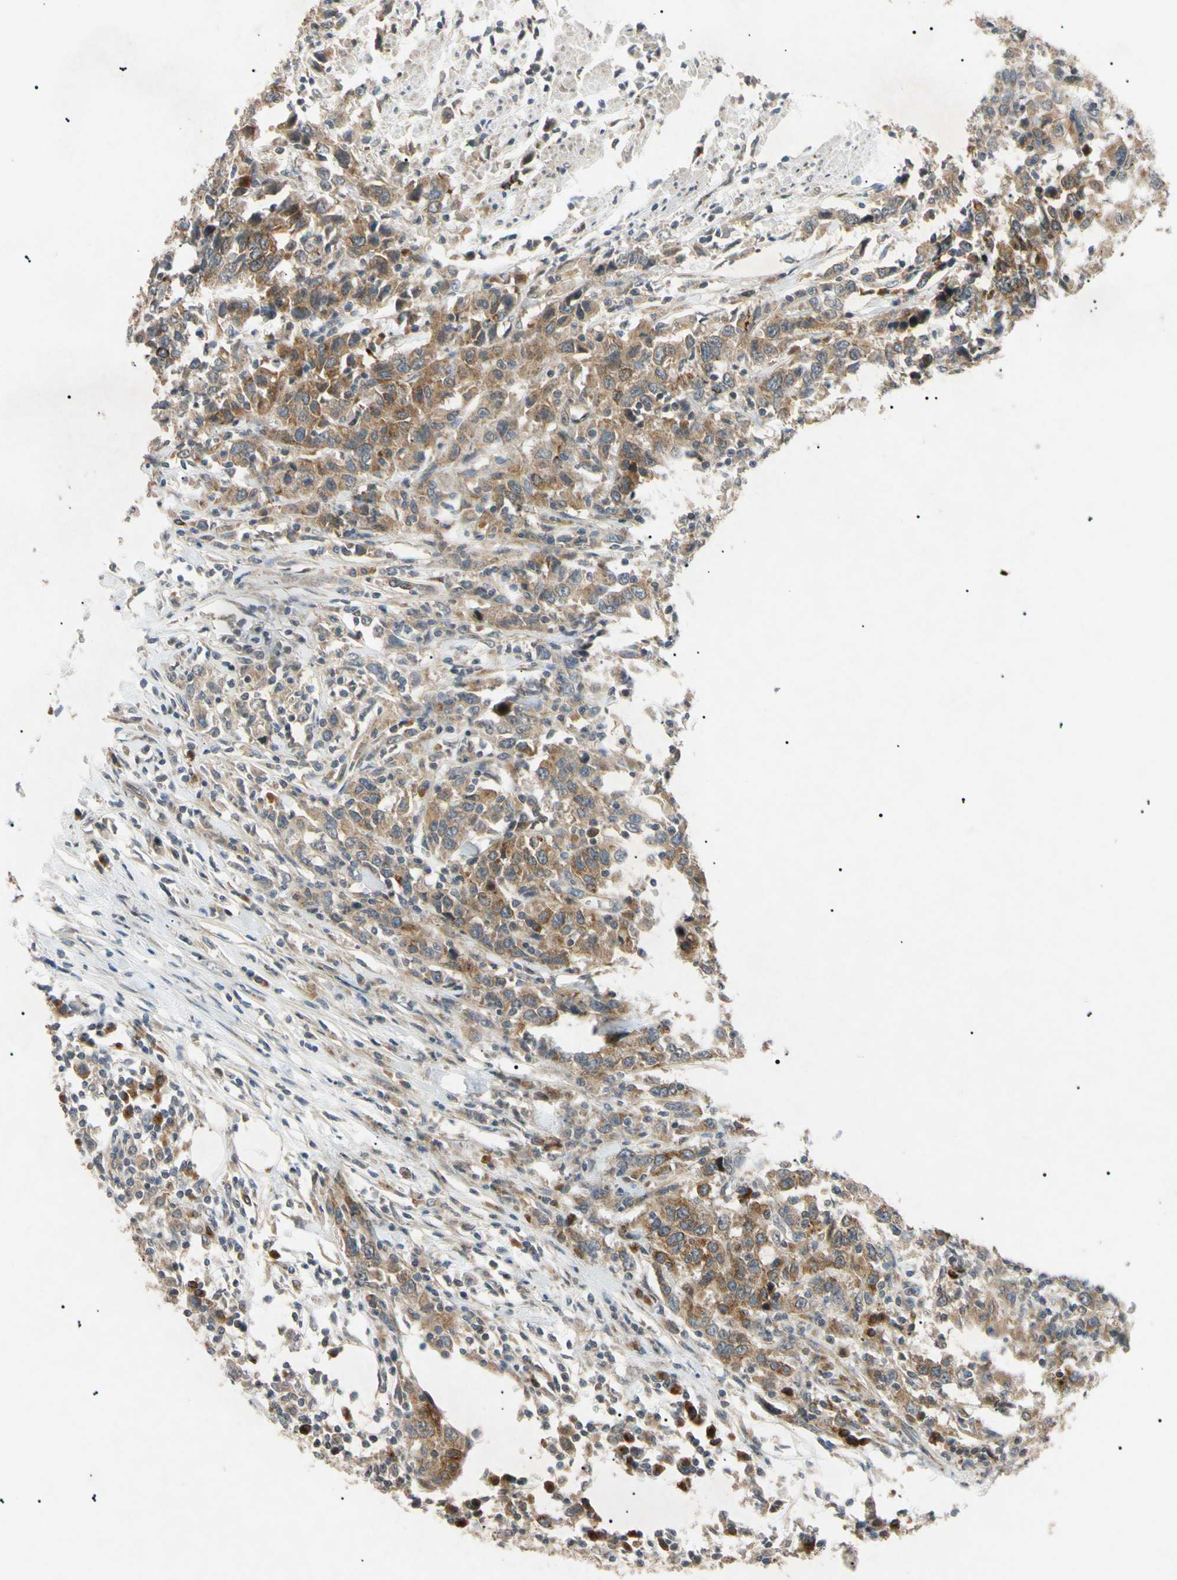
{"staining": {"intensity": "moderate", "quantity": "25%-75%", "location": "cytoplasmic/membranous"}, "tissue": "urothelial cancer", "cell_type": "Tumor cells", "image_type": "cancer", "snomed": [{"axis": "morphology", "description": "Urothelial carcinoma, High grade"}, {"axis": "topography", "description": "Urinary bladder"}], "caption": "A micrograph of high-grade urothelial carcinoma stained for a protein exhibits moderate cytoplasmic/membranous brown staining in tumor cells.", "gene": "TUBB4A", "patient": {"sex": "male", "age": 61}}